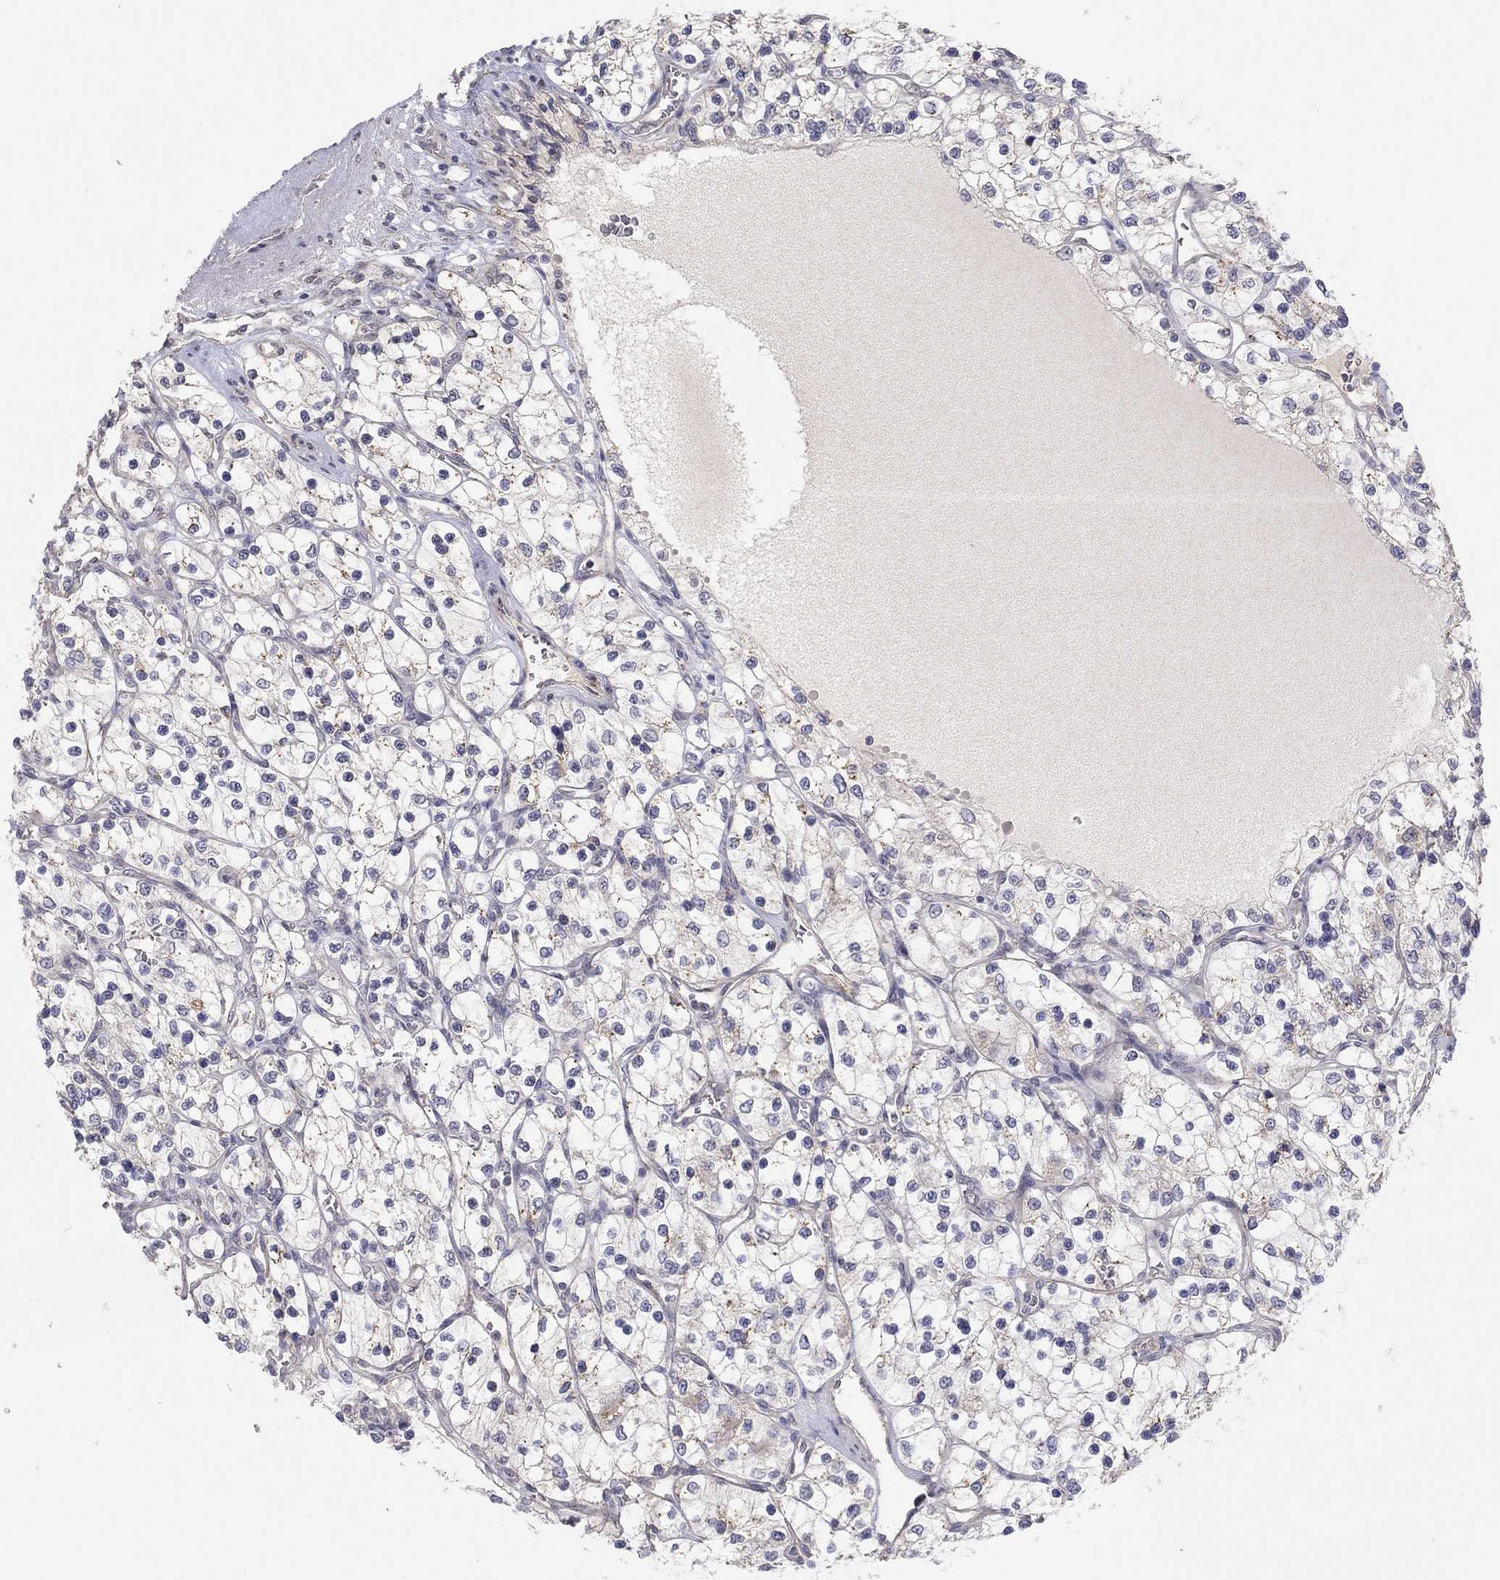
{"staining": {"intensity": "negative", "quantity": "none", "location": "none"}, "tissue": "renal cancer", "cell_type": "Tumor cells", "image_type": "cancer", "snomed": [{"axis": "morphology", "description": "Adenocarcinoma, NOS"}, {"axis": "topography", "description": "Kidney"}], "caption": "A histopathology image of human renal adenocarcinoma is negative for staining in tumor cells.", "gene": "CRACDL", "patient": {"sex": "female", "age": 69}}